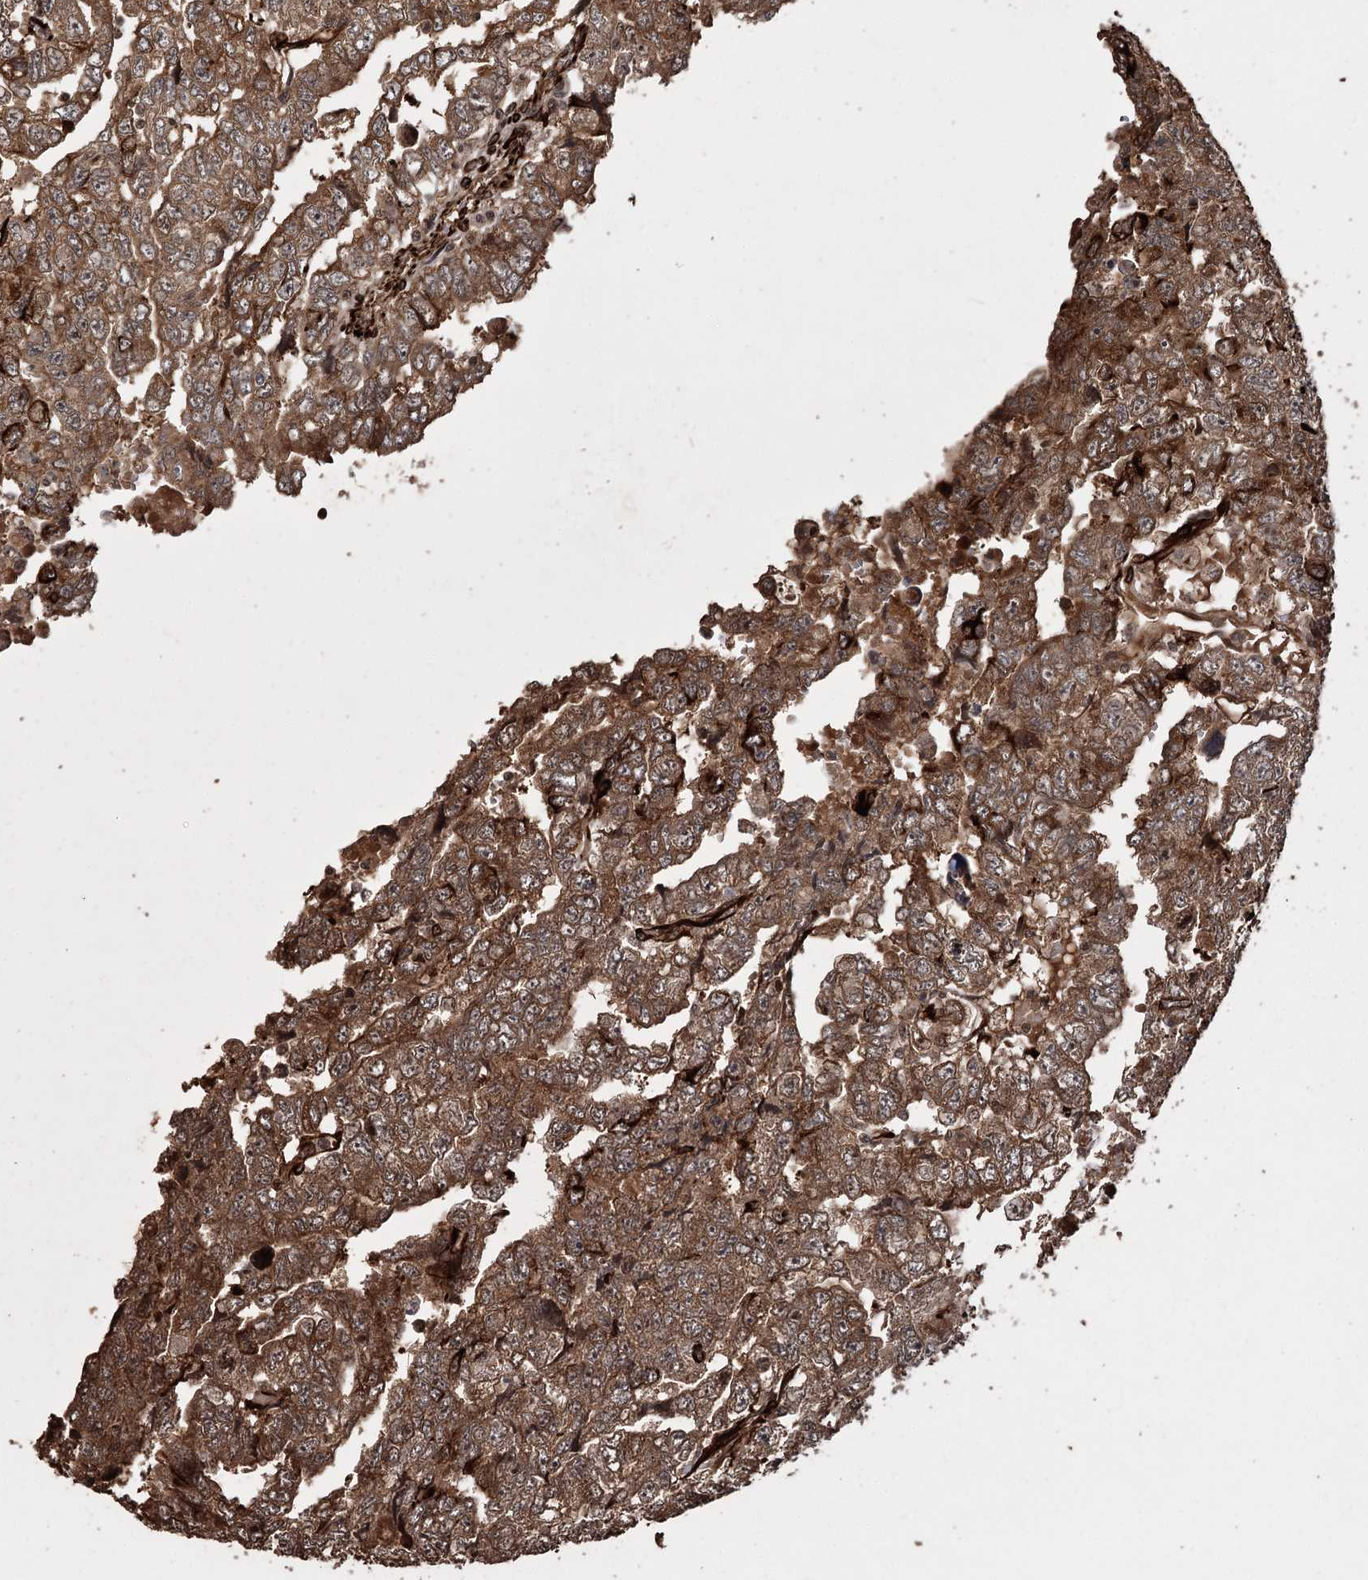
{"staining": {"intensity": "strong", "quantity": ">75%", "location": "cytoplasmic/membranous"}, "tissue": "testis cancer", "cell_type": "Tumor cells", "image_type": "cancer", "snomed": [{"axis": "morphology", "description": "Carcinoma, Embryonal, NOS"}, {"axis": "topography", "description": "Testis"}], "caption": "IHC micrograph of neoplastic tissue: human testis cancer stained using immunohistochemistry exhibits high levels of strong protein expression localized specifically in the cytoplasmic/membranous of tumor cells, appearing as a cytoplasmic/membranous brown color.", "gene": "RPAP3", "patient": {"sex": "male", "age": 36}}